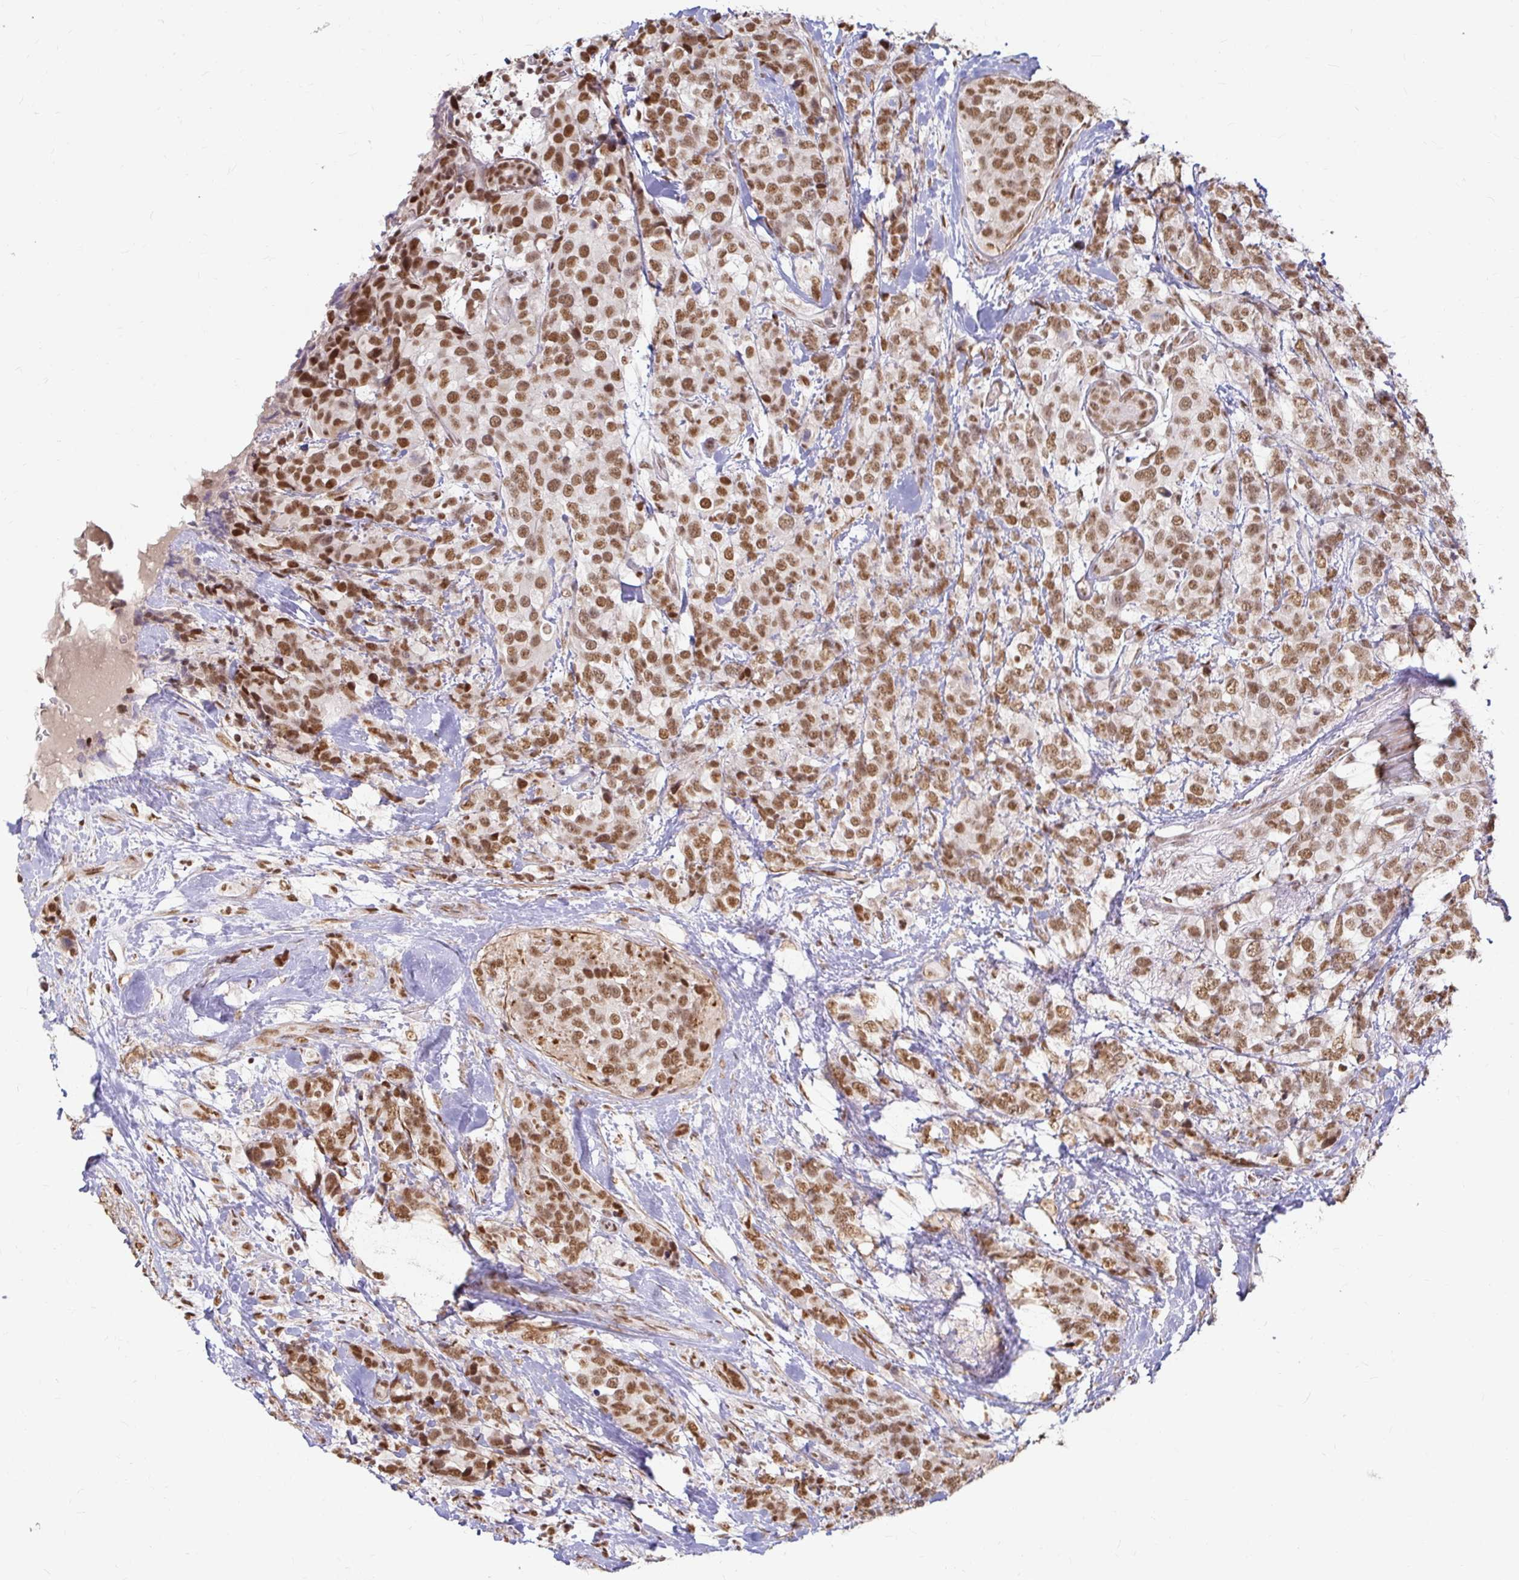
{"staining": {"intensity": "moderate", "quantity": ">75%", "location": "nuclear"}, "tissue": "breast cancer", "cell_type": "Tumor cells", "image_type": "cancer", "snomed": [{"axis": "morphology", "description": "Lobular carcinoma"}, {"axis": "topography", "description": "Breast"}], "caption": "Immunohistochemical staining of breast cancer (lobular carcinoma) reveals medium levels of moderate nuclear protein expression in about >75% of tumor cells. Using DAB (3,3'-diaminobenzidine) (brown) and hematoxylin (blue) stains, captured at high magnification using brightfield microscopy.", "gene": "HNRNPU", "patient": {"sex": "female", "age": 59}}